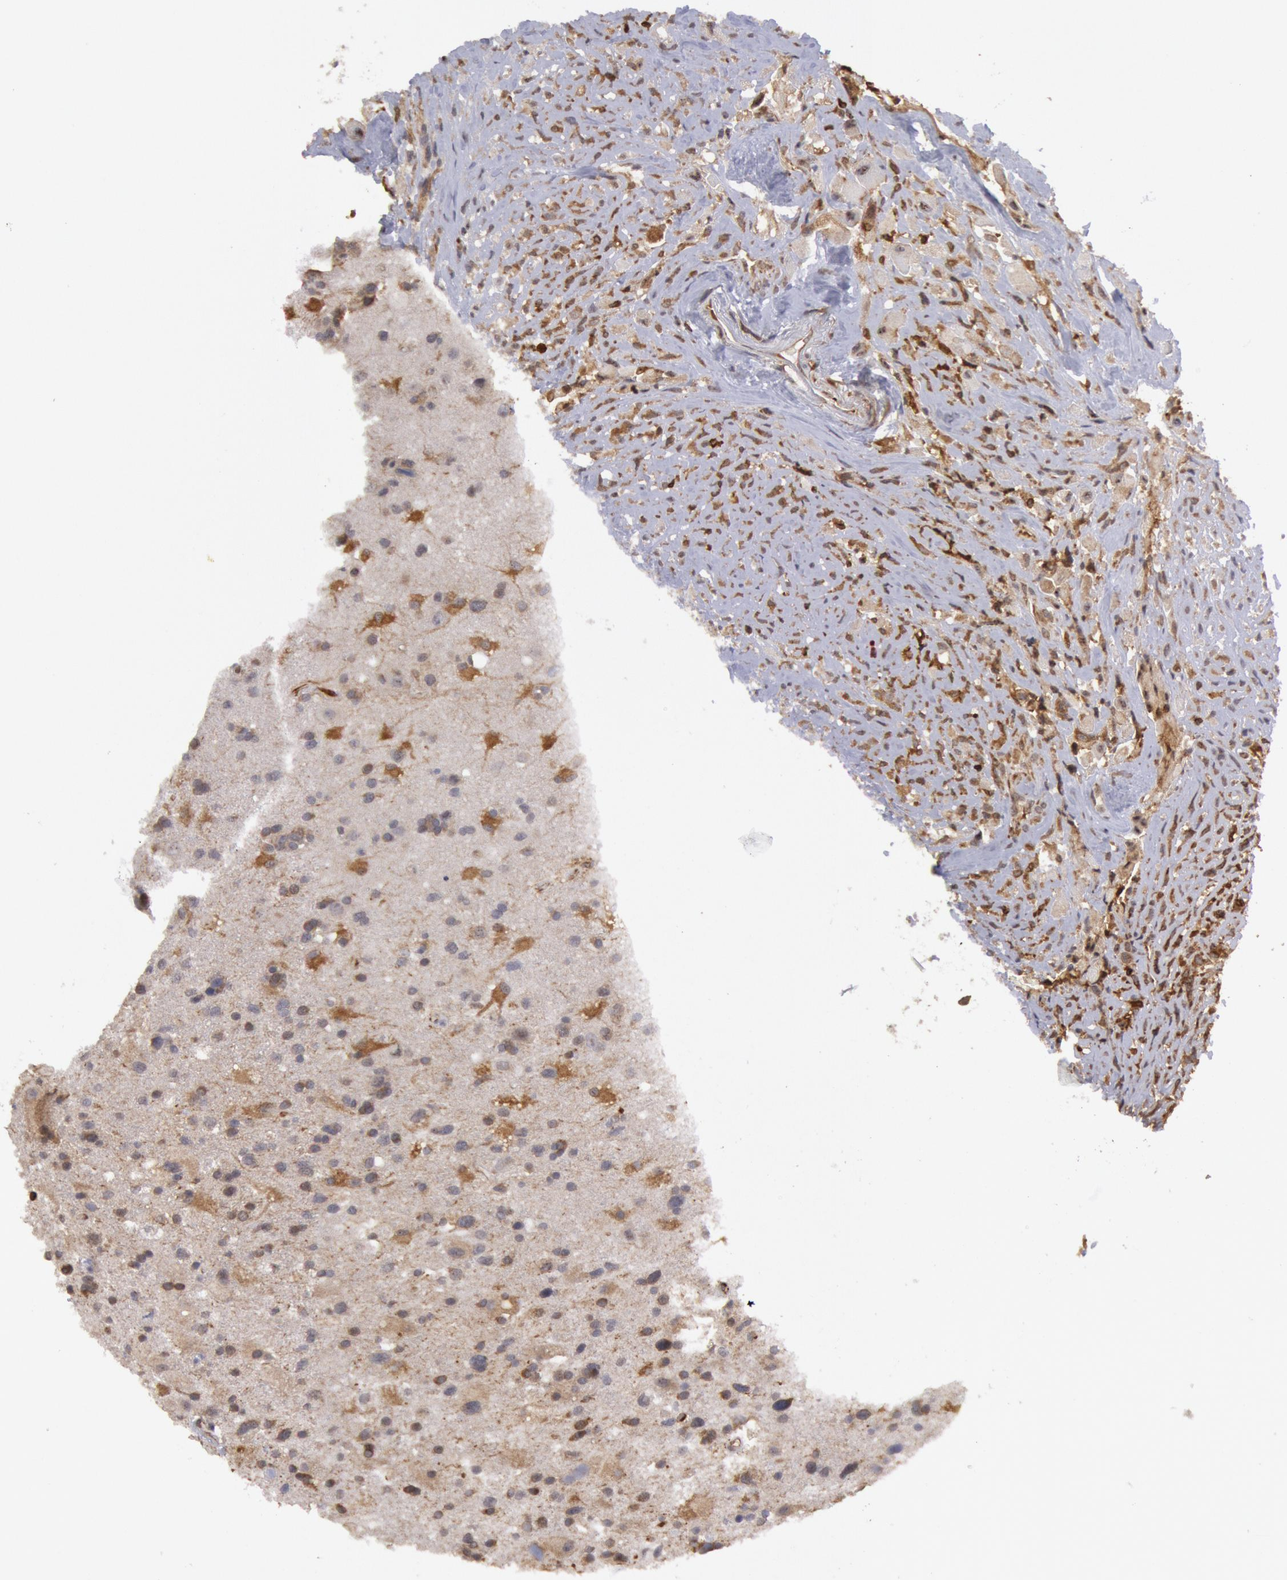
{"staining": {"intensity": "moderate", "quantity": "<25%", "location": "cytoplasmic/membranous"}, "tissue": "glioma", "cell_type": "Tumor cells", "image_type": "cancer", "snomed": [{"axis": "morphology", "description": "Glioma, malignant, High grade"}, {"axis": "topography", "description": "Brain"}], "caption": "Immunohistochemistry (DAB) staining of human glioma demonstrates moderate cytoplasmic/membranous protein expression in approximately <25% of tumor cells. The staining was performed using DAB (3,3'-diaminobenzidine), with brown indicating positive protein expression. Nuclei are stained blue with hematoxylin.", "gene": "TAP2", "patient": {"sex": "male", "age": 48}}